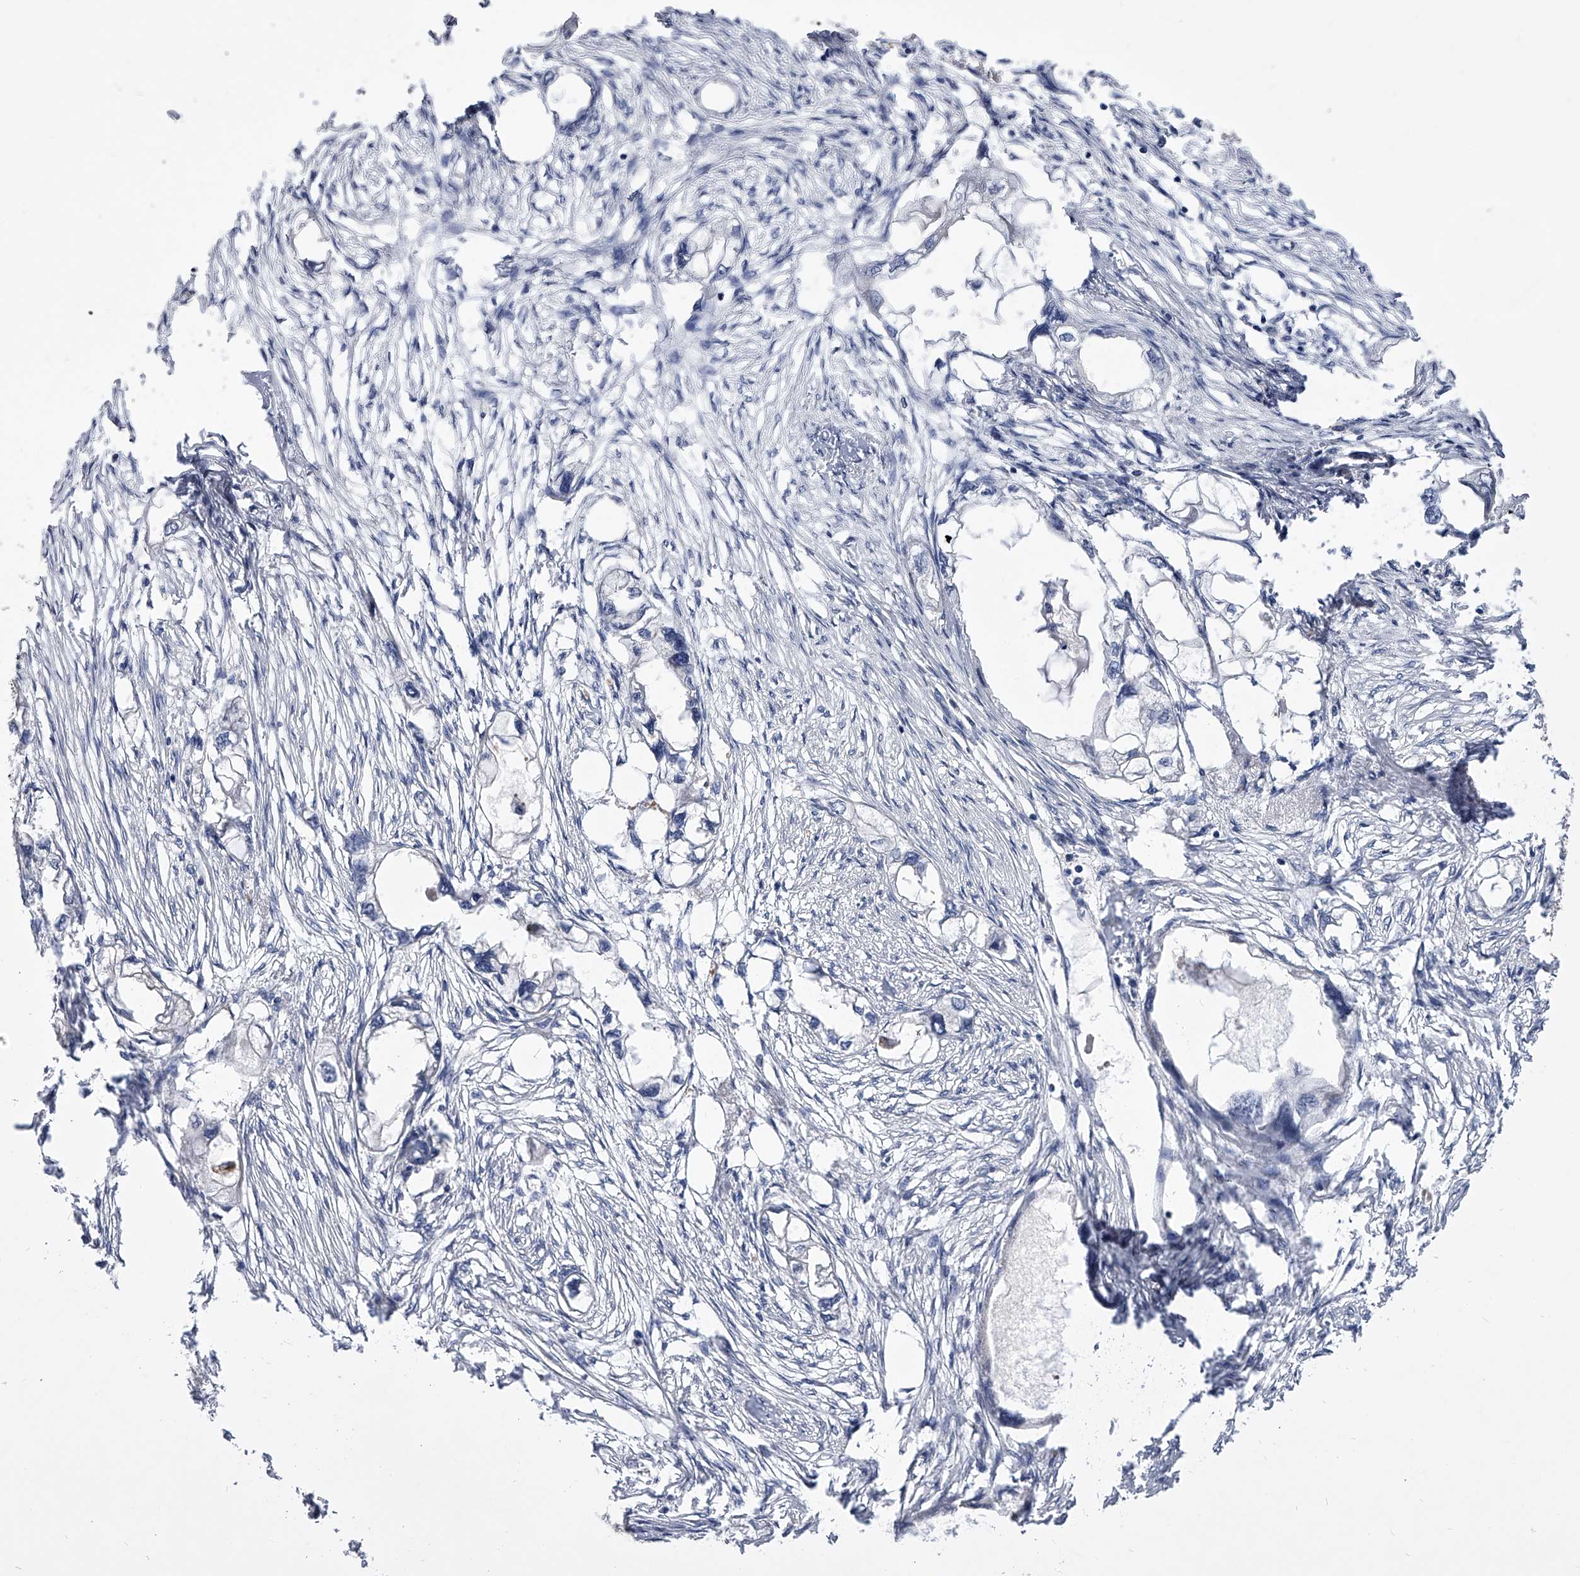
{"staining": {"intensity": "negative", "quantity": "none", "location": "none"}, "tissue": "endometrial cancer", "cell_type": "Tumor cells", "image_type": "cancer", "snomed": [{"axis": "morphology", "description": "Adenocarcinoma, NOS"}, {"axis": "morphology", "description": "Adenocarcinoma, metastatic, NOS"}, {"axis": "topography", "description": "Adipose tissue"}, {"axis": "topography", "description": "Endometrium"}], "caption": "Immunohistochemistry of human endometrial metastatic adenocarcinoma demonstrates no positivity in tumor cells.", "gene": "MDN1", "patient": {"sex": "female", "age": 67}}